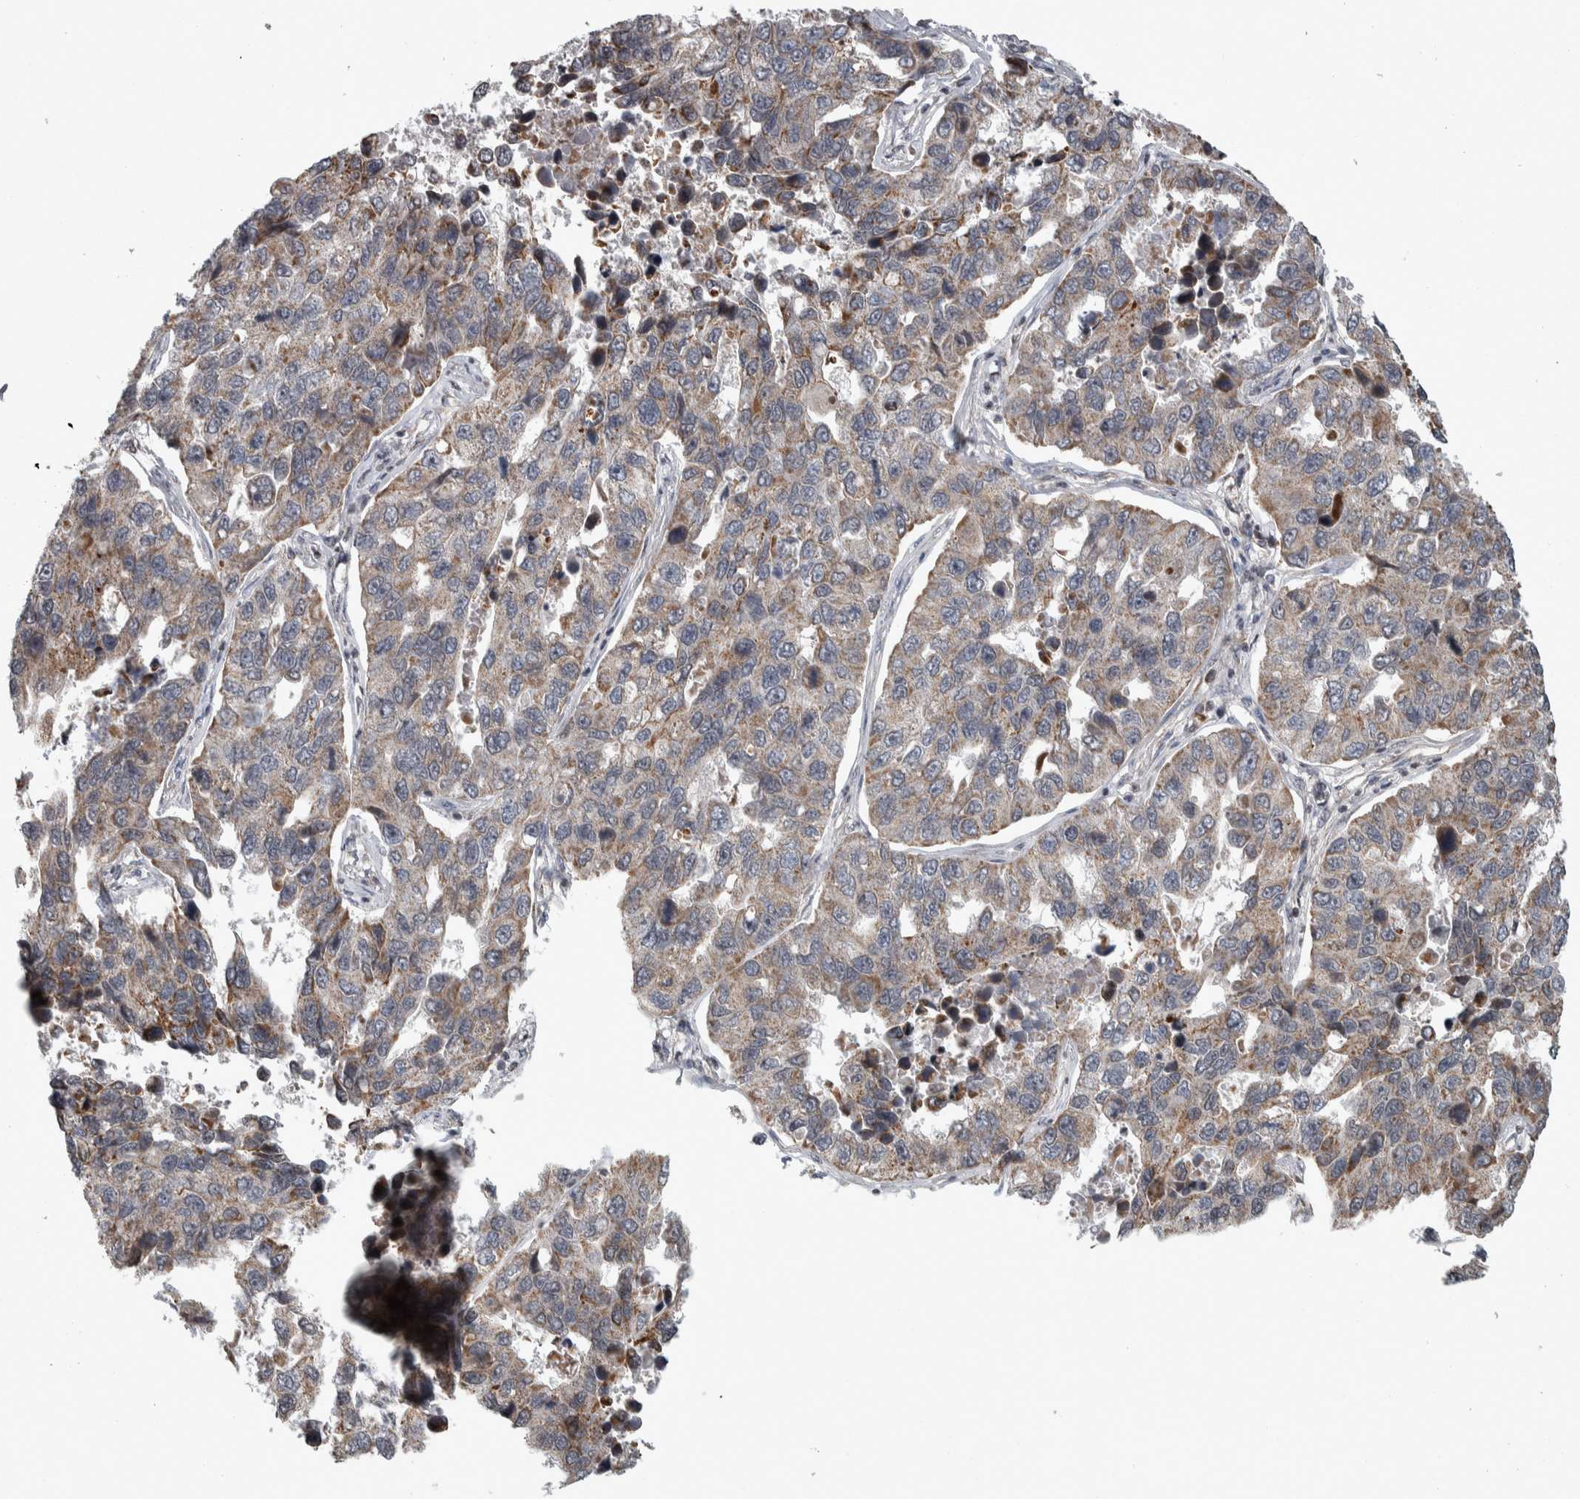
{"staining": {"intensity": "weak", "quantity": "25%-75%", "location": "cytoplasmic/membranous"}, "tissue": "lung cancer", "cell_type": "Tumor cells", "image_type": "cancer", "snomed": [{"axis": "morphology", "description": "Adenocarcinoma, NOS"}, {"axis": "topography", "description": "Lung"}], "caption": "IHC histopathology image of lung adenocarcinoma stained for a protein (brown), which demonstrates low levels of weak cytoplasmic/membranous staining in approximately 25%-75% of tumor cells.", "gene": "CWC27", "patient": {"sex": "male", "age": 64}}